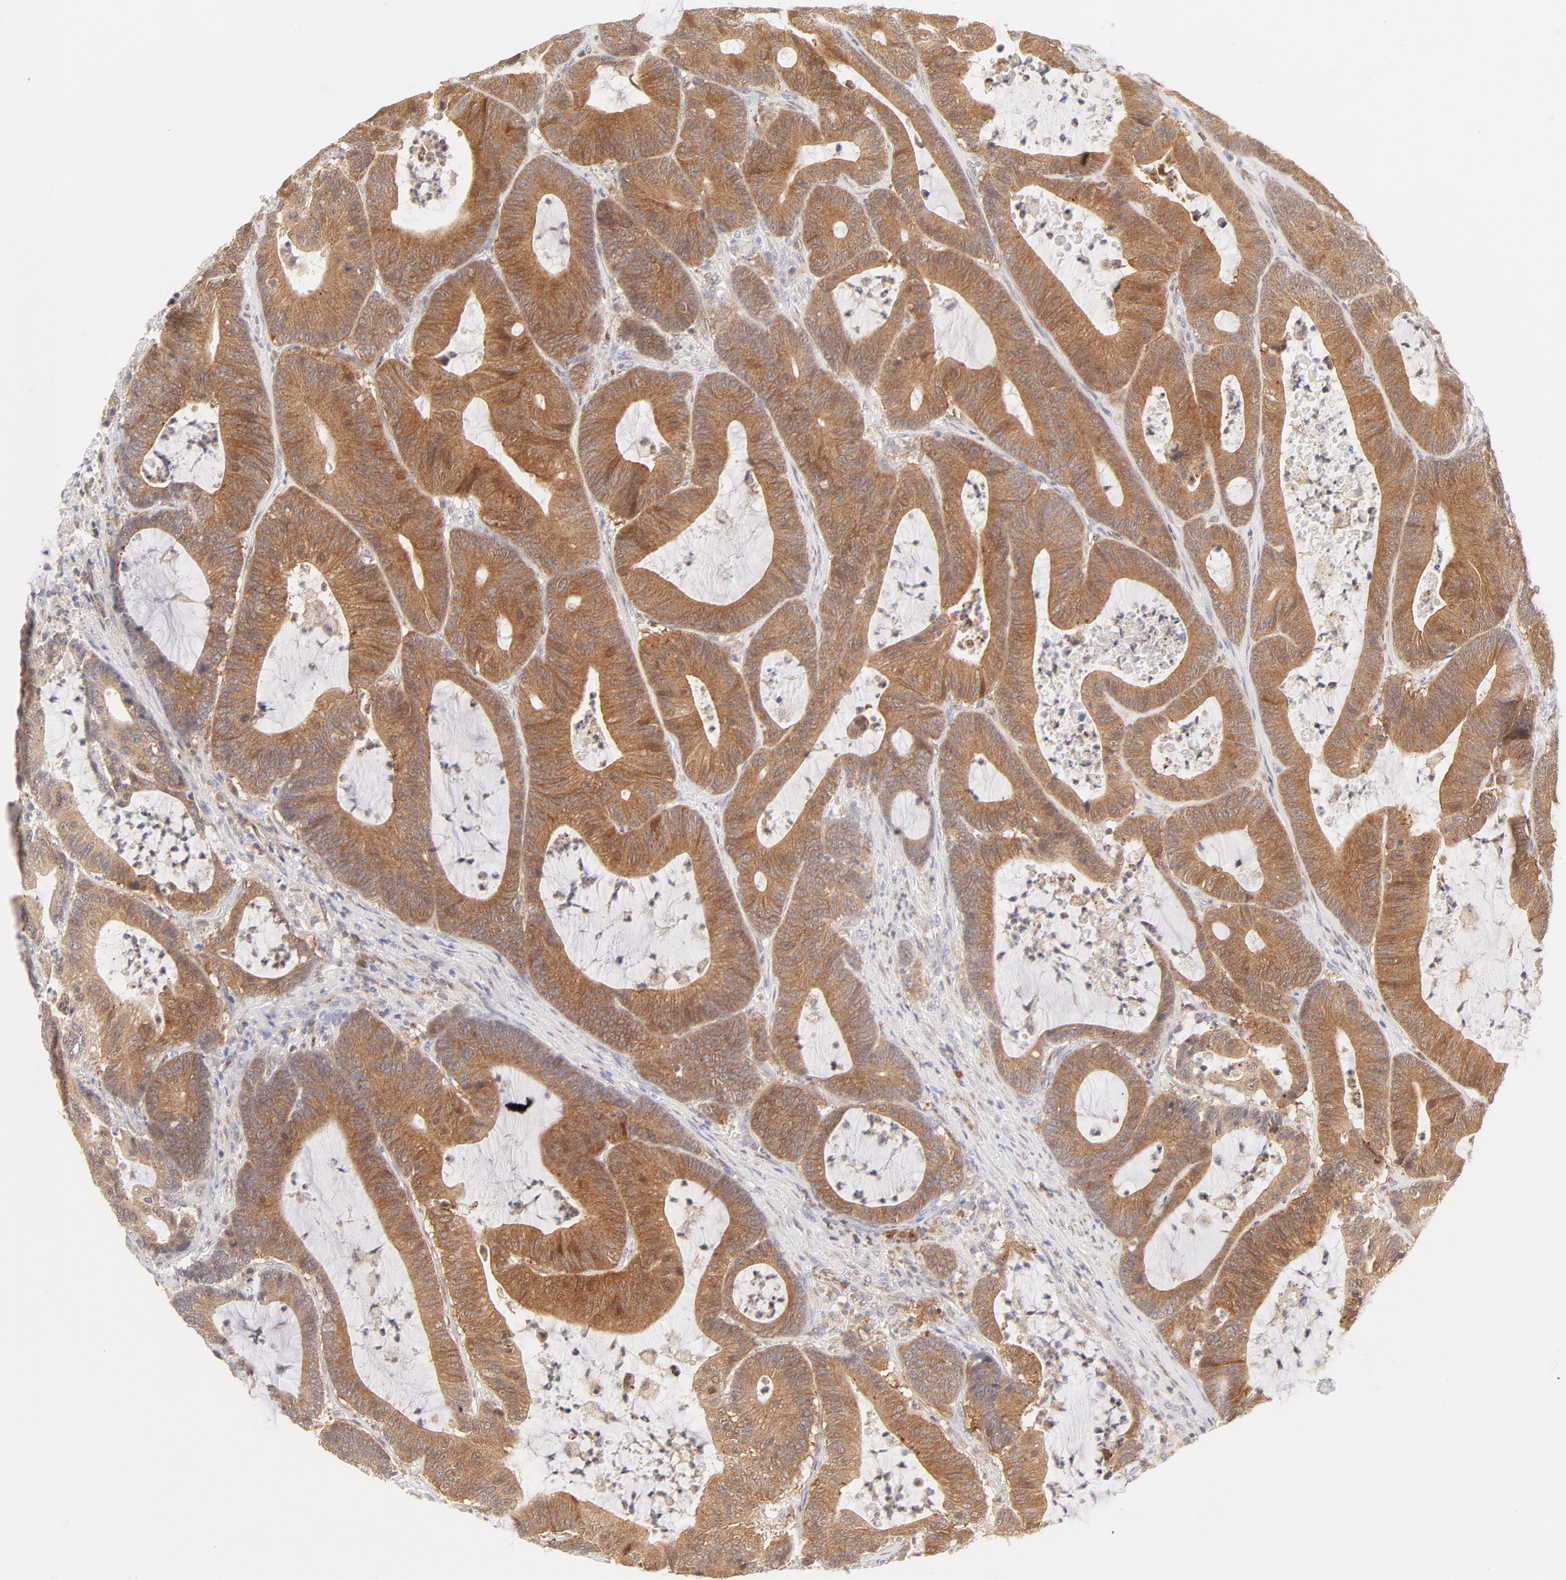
{"staining": {"intensity": "moderate", "quantity": ">75%", "location": "cytoplasmic/membranous"}, "tissue": "colorectal cancer", "cell_type": "Tumor cells", "image_type": "cancer", "snomed": [{"axis": "morphology", "description": "Adenocarcinoma, NOS"}, {"axis": "topography", "description": "Colon"}], "caption": "High-power microscopy captured an immunohistochemistry (IHC) micrograph of adenocarcinoma (colorectal), revealing moderate cytoplasmic/membranous positivity in about >75% of tumor cells.", "gene": "RPS6KA1", "patient": {"sex": "female", "age": 84}}